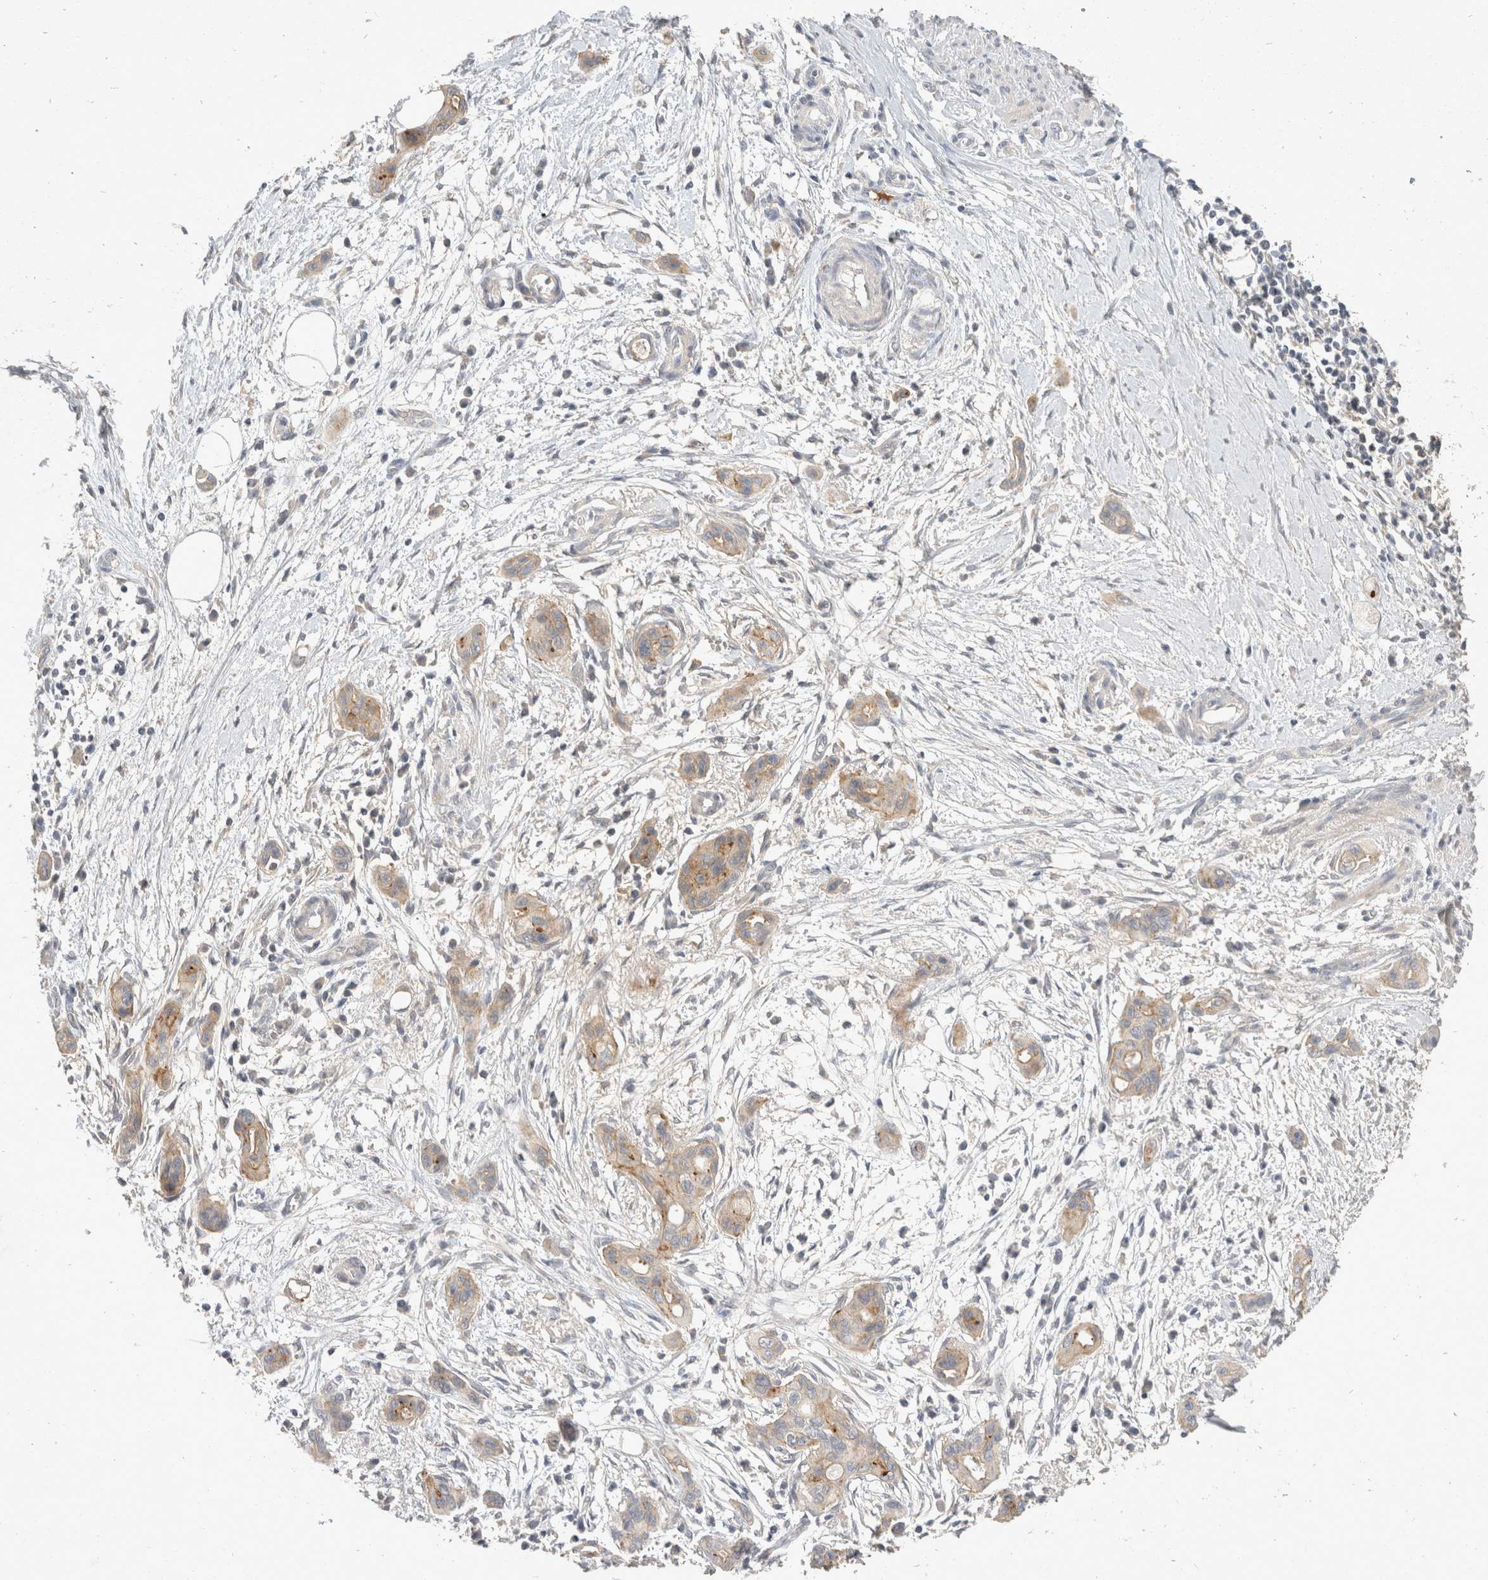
{"staining": {"intensity": "weak", "quantity": "25%-75%", "location": "cytoplasmic/membranous"}, "tissue": "pancreatic cancer", "cell_type": "Tumor cells", "image_type": "cancer", "snomed": [{"axis": "morphology", "description": "Adenocarcinoma, NOS"}, {"axis": "topography", "description": "Pancreas"}], "caption": "A micrograph of pancreatic cancer stained for a protein reveals weak cytoplasmic/membranous brown staining in tumor cells.", "gene": "TOM1L2", "patient": {"sex": "male", "age": 59}}